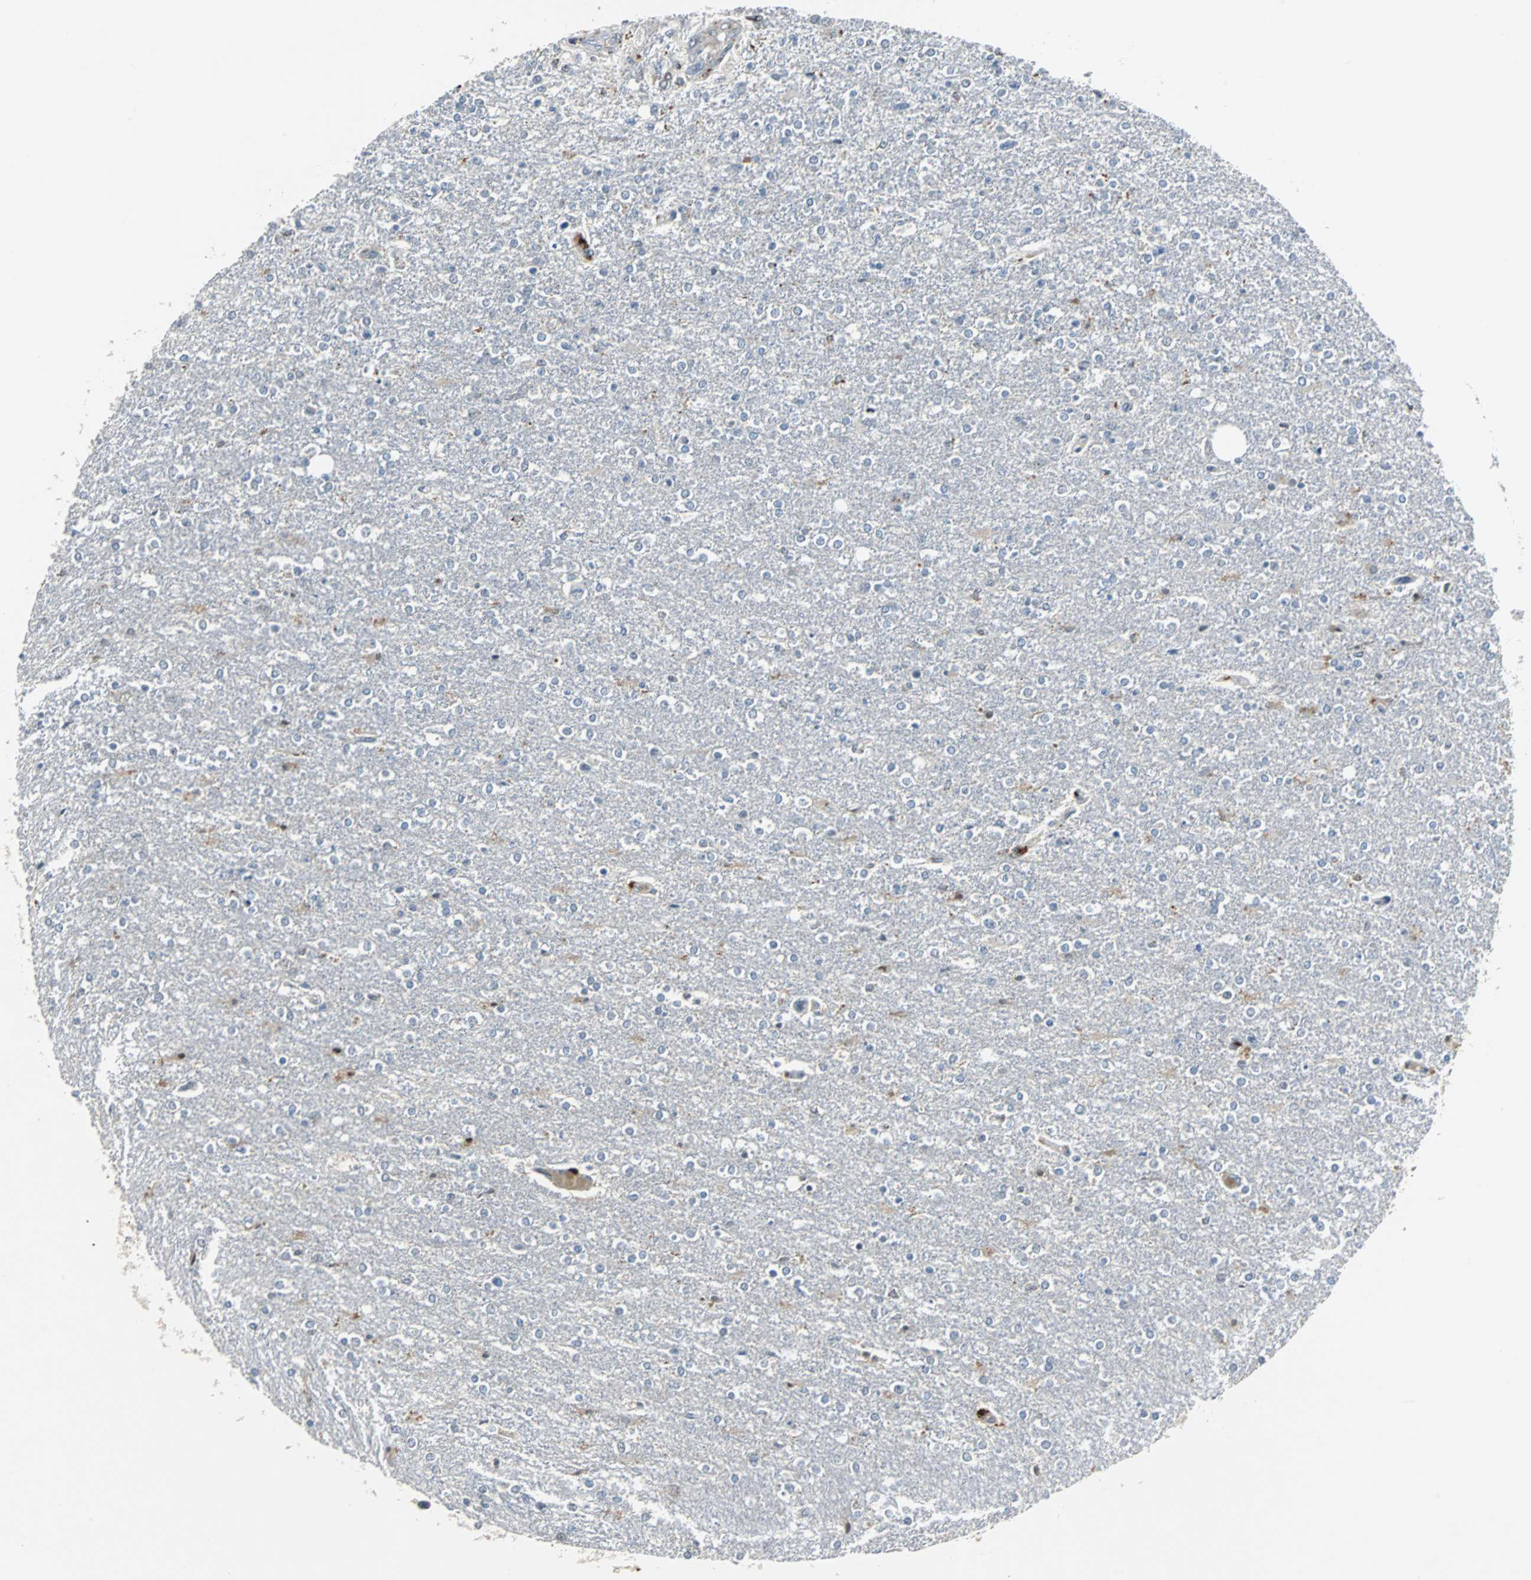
{"staining": {"intensity": "negative", "quantity": "none", "location": "none"}, "tissue": "glioma", "cell_type": "Tumor cells", "image_type": "cancer", "snomed": [{"axis": "morphology", "description": "Glioma, malignant, High grade"}, {"axis": "topography", "description": "Cerebral cortex"}], "caption": "IHC image of human malignant glioma (high-grade) stained for a protein (brown), which exhibits no staining in tumor cells.", "gene": "HLX", "patient": {"sex": "male", "age": 76}}